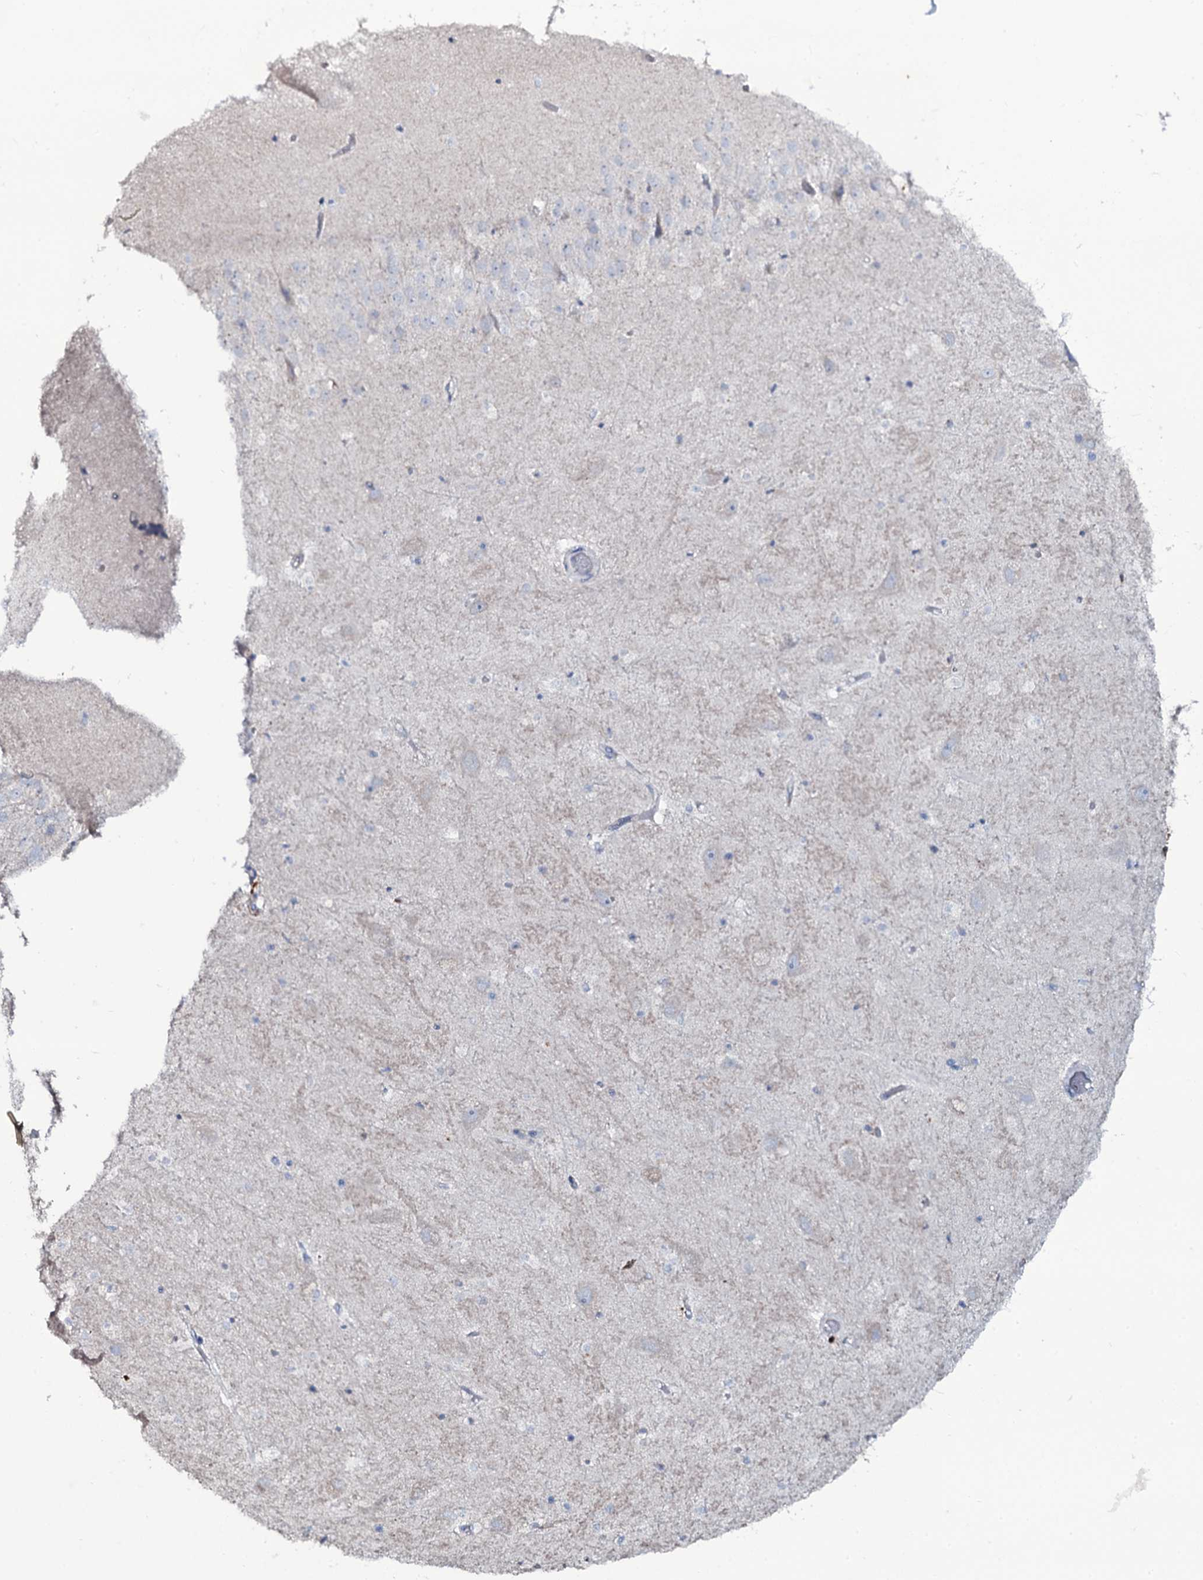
{"staining": {"intensity": "negative", "quantity": "none", "location": "none"}, "tissue": "hippocampus", "cell_type": "Glial cells", "image_type": "normal", "snomed": [{"axis": "morphology", "description": "Normal tissue, NOS"}, {"axis": "topography", "description": "Hippocampus"}], "caption": "IHC of unremarkable human hippocampus shows no positivity in glial cells.", "gene": "OSBPL2", "patient": {"sex": "female", "age": 52}}